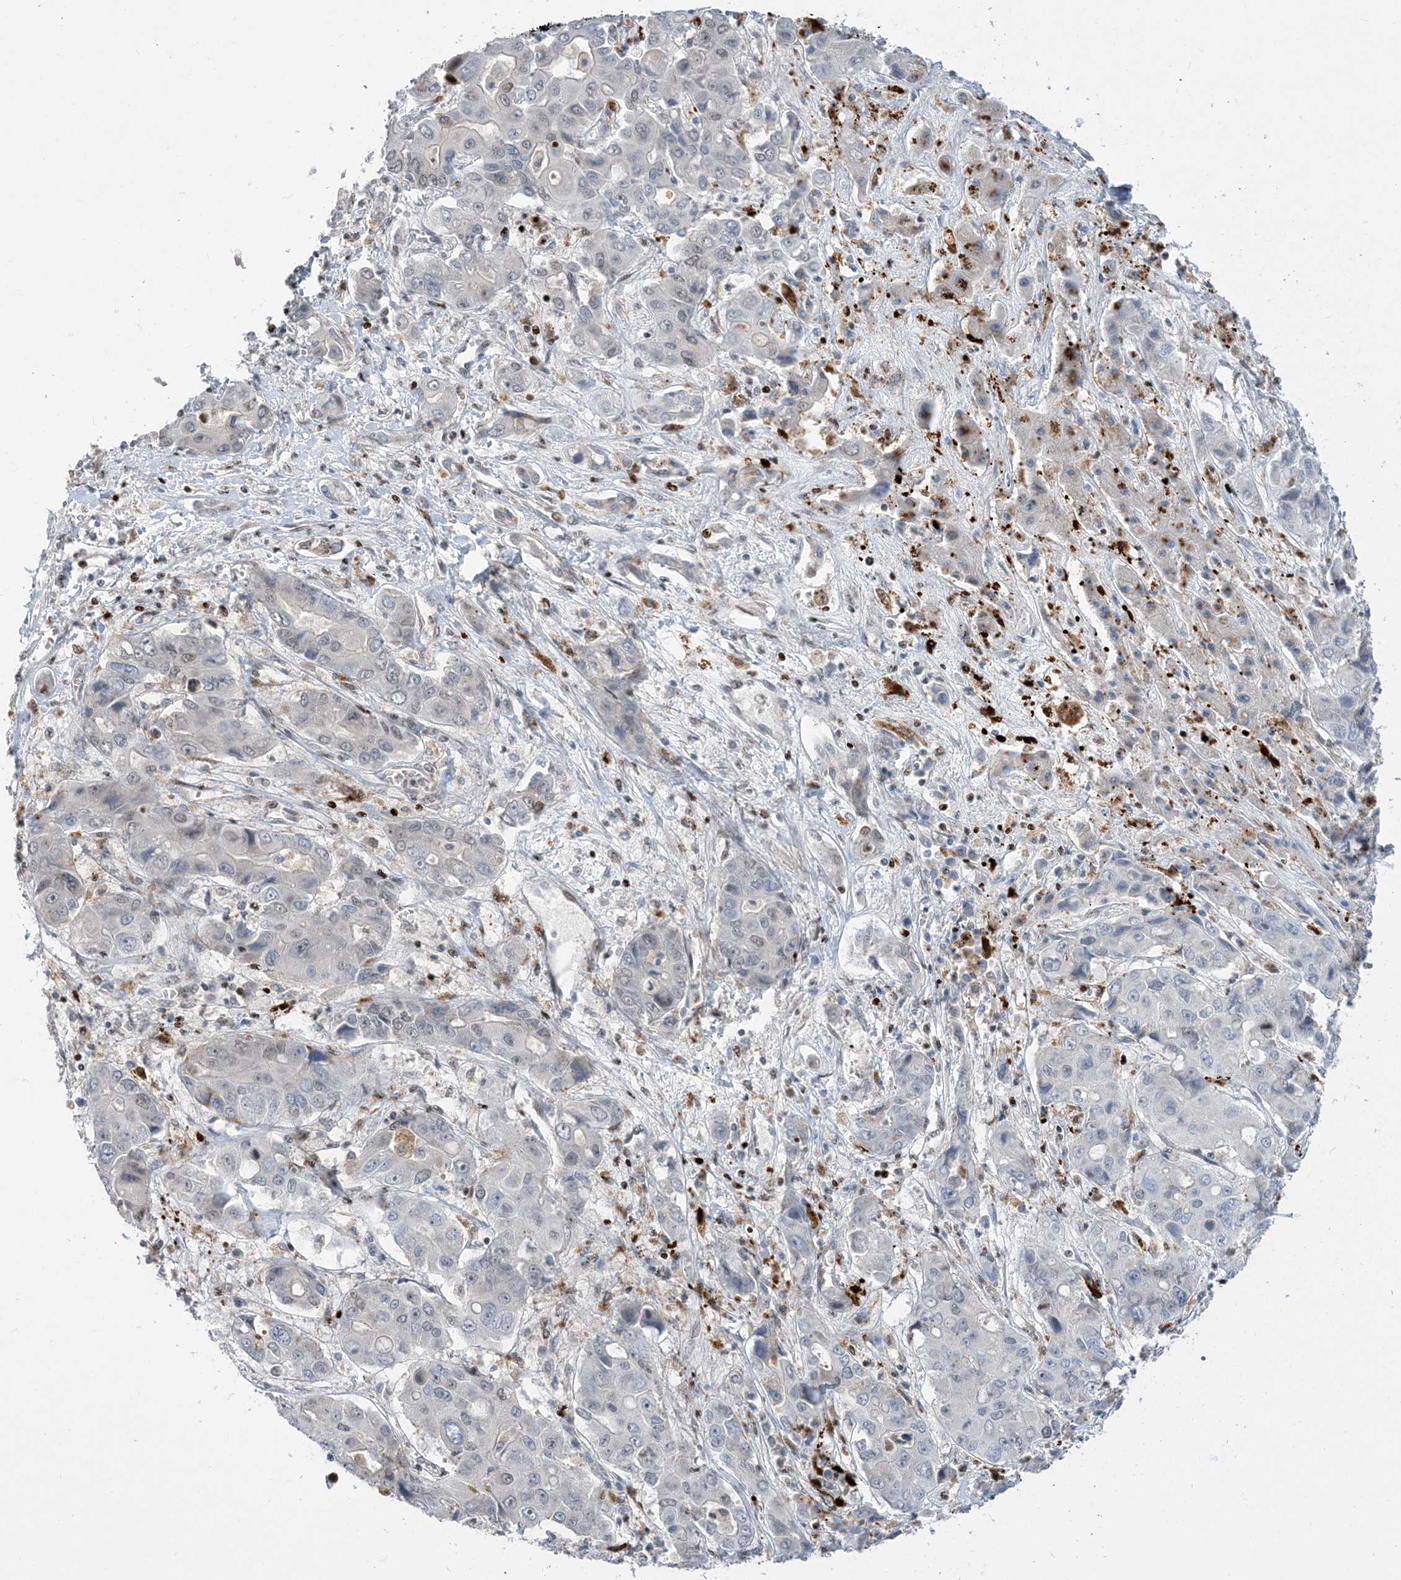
{"staining": {"intensity": "negative", "quantity": "none", "location": "none"}, "tissue": "liver cancer", "cell_type": "Tumor cells", "image_type": "cancer", "snomed": [{"axis": "morphology", "description": "Cholangiocarcinoma"}, {"axis": "topography", "description": "Liver"}], "caption": "Immunohistochemistry (IHC) image of human liver cancer stained for a protein (brown), which shows no expression in tumor cells.", "gene": "SLC25A53", "patient": {"sex": "male", "age": 67}}